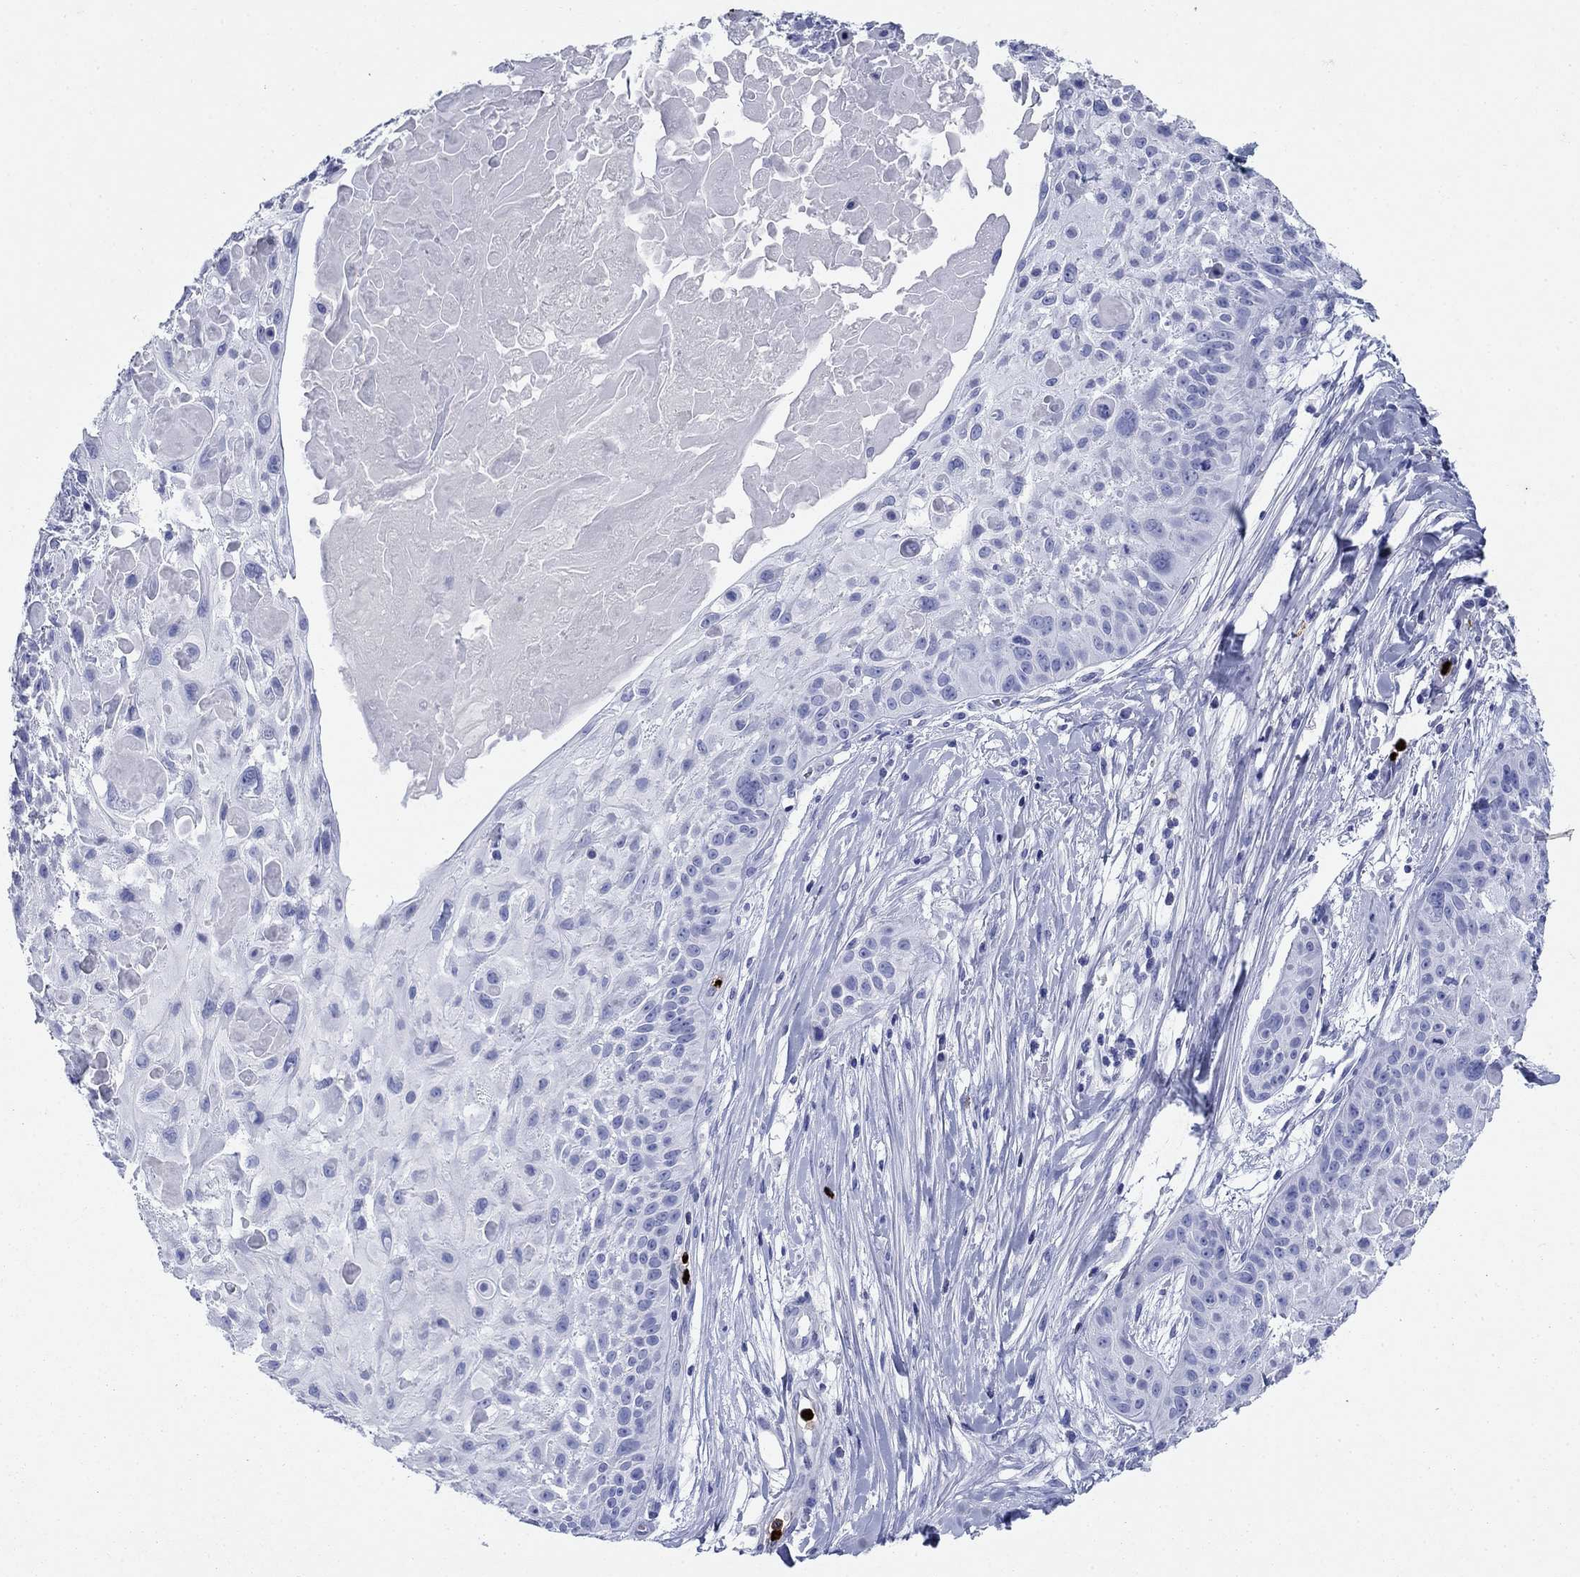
{"staining": {"intensity": "negative", "quantity": "none", "location": "none"}, "tissue": "skin cancer", "cell_type": "Tumor cells", "image_type": "cancer", "snomed": [{"axis": "morphology", "description": "Squamous cell carcinoma, NOS"}, {"axis": "topography", "description": "Skin"}, {"axis": "topography", "description": "Anal"}], "caption": "A photomicrograph of human skin squamous cell carcinoma is negative for staining in tumor cells.", "gene": "AZU1", "patient": {"sex": "female", "age": 75}}